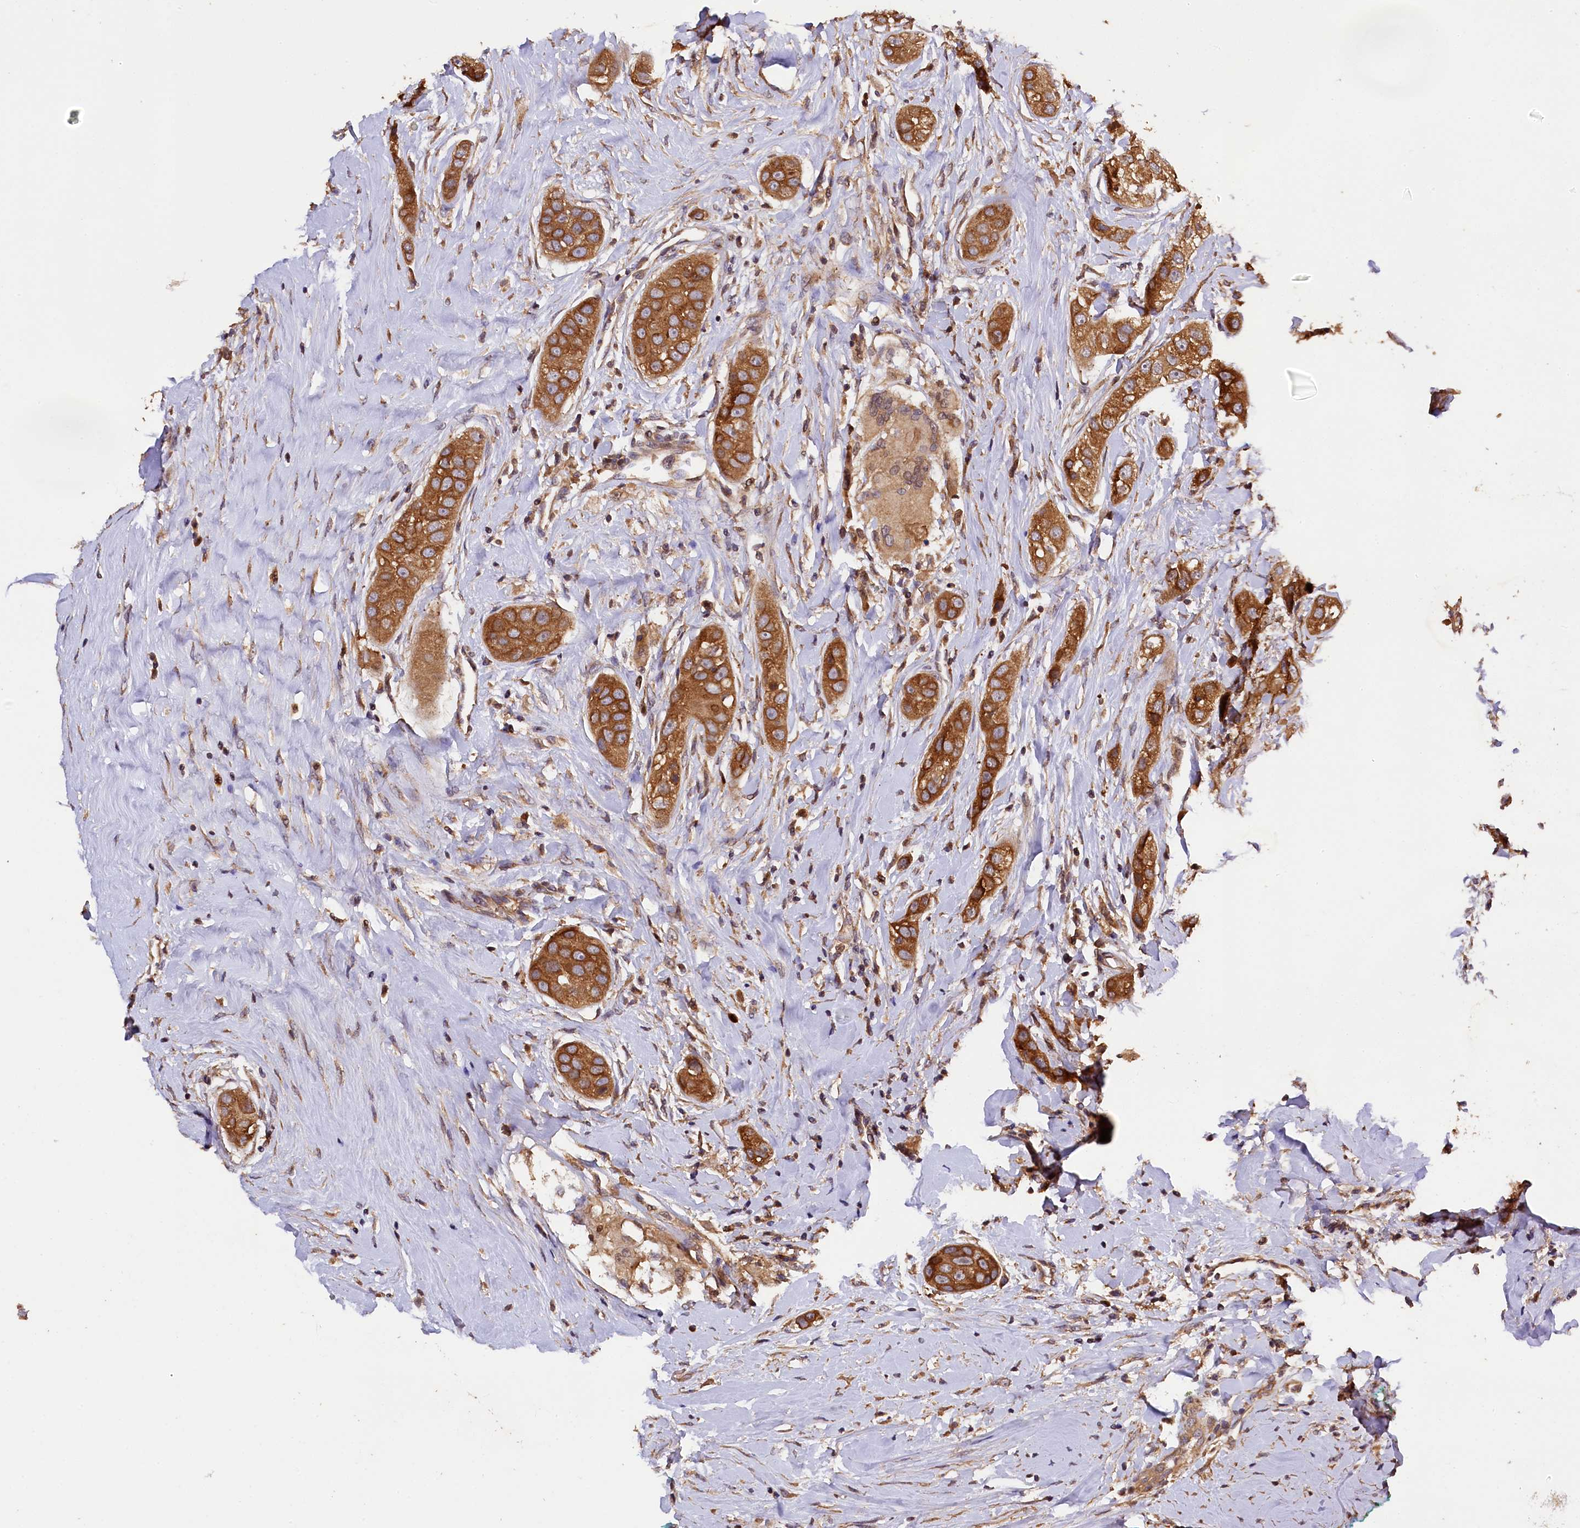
{"staining": {"intensity": "moderate", "quantity": ">75%", "location": "cytoplasmic/membranous"}, "tissue": "head and neck cancer", "cell_type": "Tumor cells", "image_type": "cancer", "snomed": [{"axis": "morphology", "description": "Normal tissue, NOS"}, {"axis": "morphology", "description": "Squamous cell carcinoma, NOS"}, {"axis": "topography", "description": "Skeletal muscle"}, {"axis": "topography", "description": "Head-Neck"}], "caption": "Immunohistochemistry (IHC) micrograph of head and neck cancer stained for a protein (brown), which demonstrates medium levels of moderate cytoplasmic/membranous staining in approximately >75% of tumor cells.", "gene": "KLC2", "patient": {"sex": "male", "age": 51}}